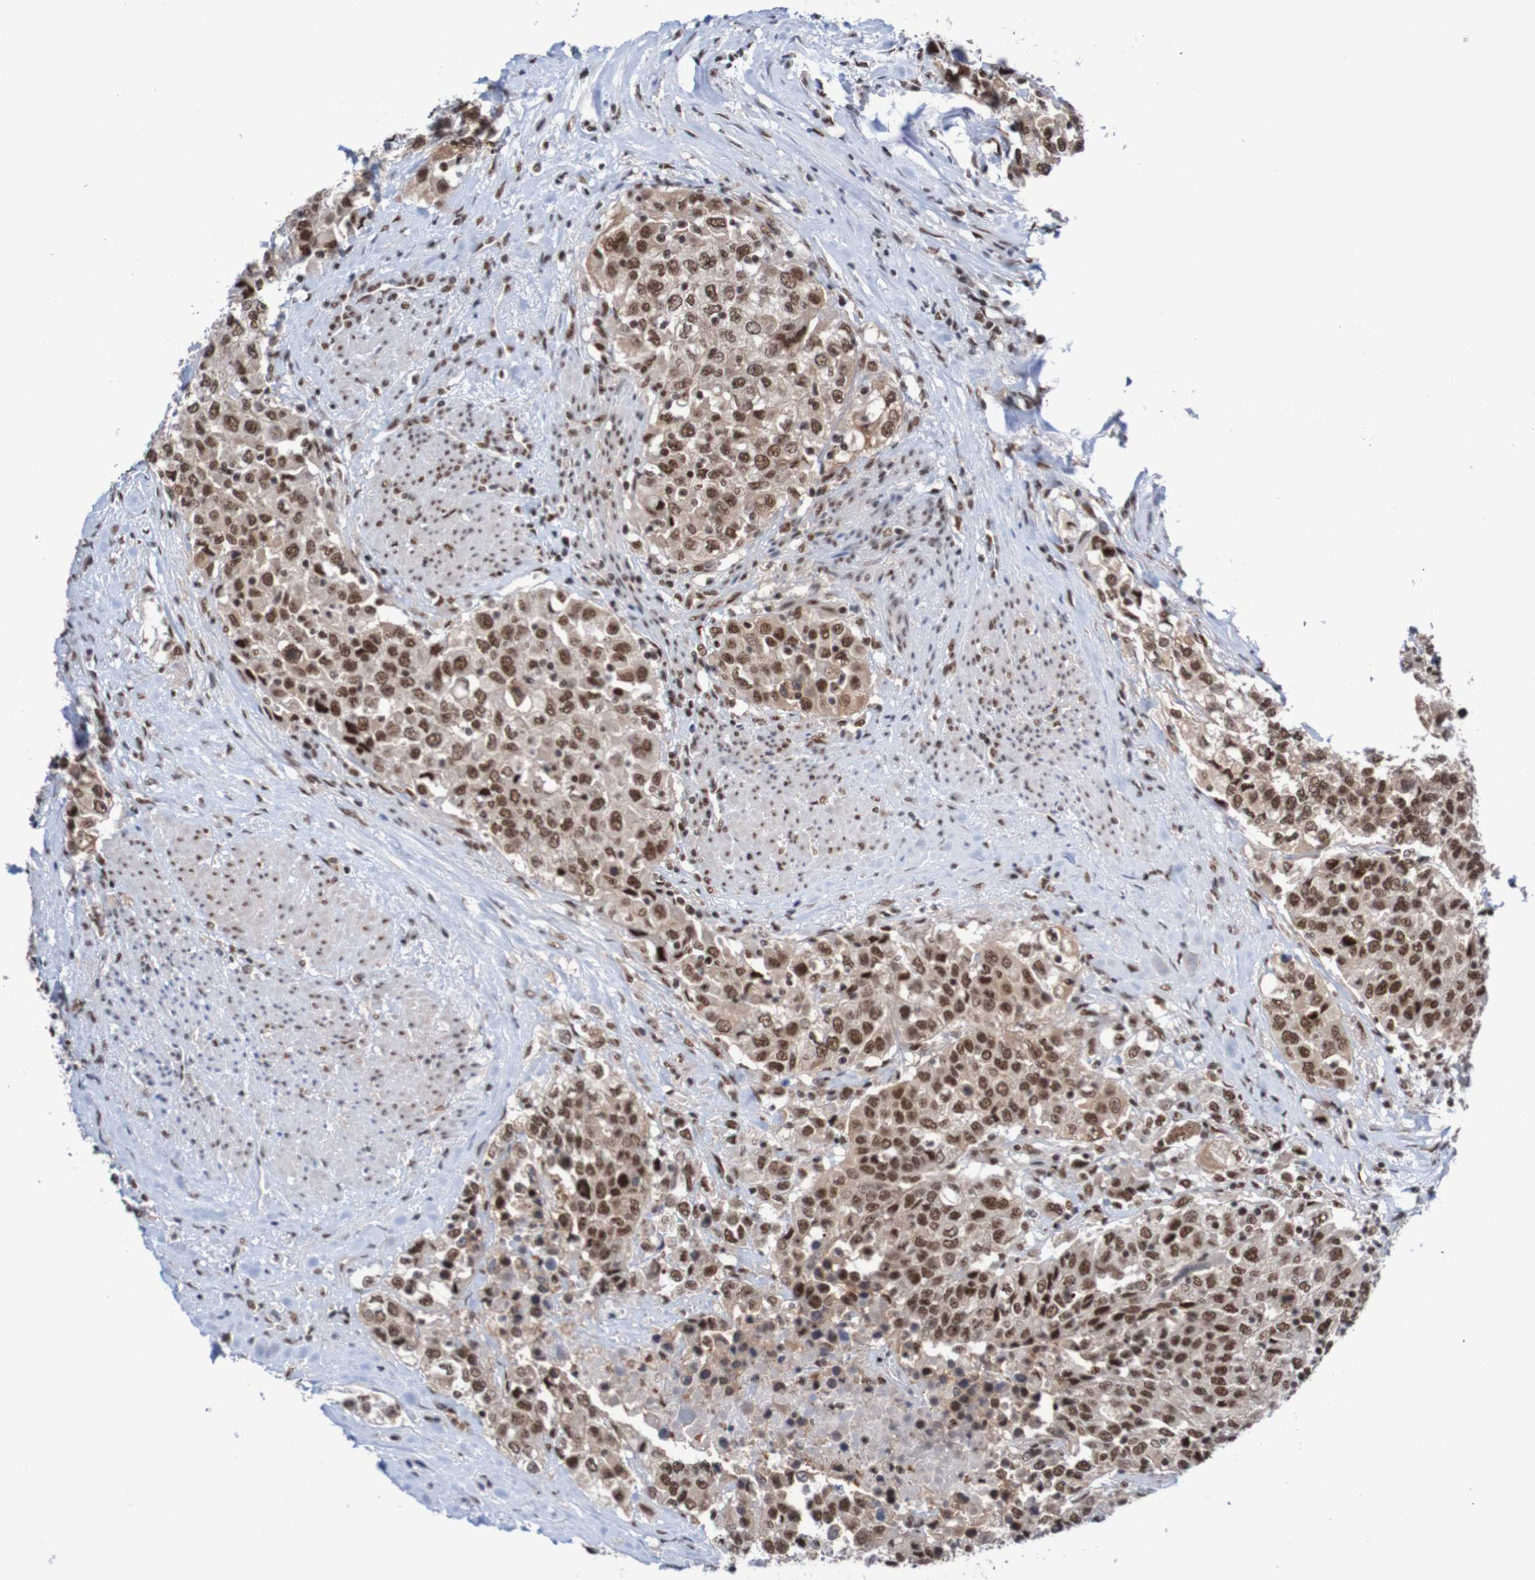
{"staining": {"intensity": "strong", "quantity": ">75%", "location": "nuclear"}, "tissue": "urothelial cancer", "cell_type": "Tumor cells", "image_type": "cancer", "snomed": [{"axis": "morphology", "description": "Urothelial carcinoma, High grade"}, {"axis": "topography", "description": "Urinary bladder"}], "caption": "Immunohistochemistry (IHC) (DAB) staining of human urothelial carcinoma (high-grade) reveals strong nuclear protein expression in about >75% of tumor cells.", "gene": "CDC5L", "patient": {"sex": "female", "age": 80}}